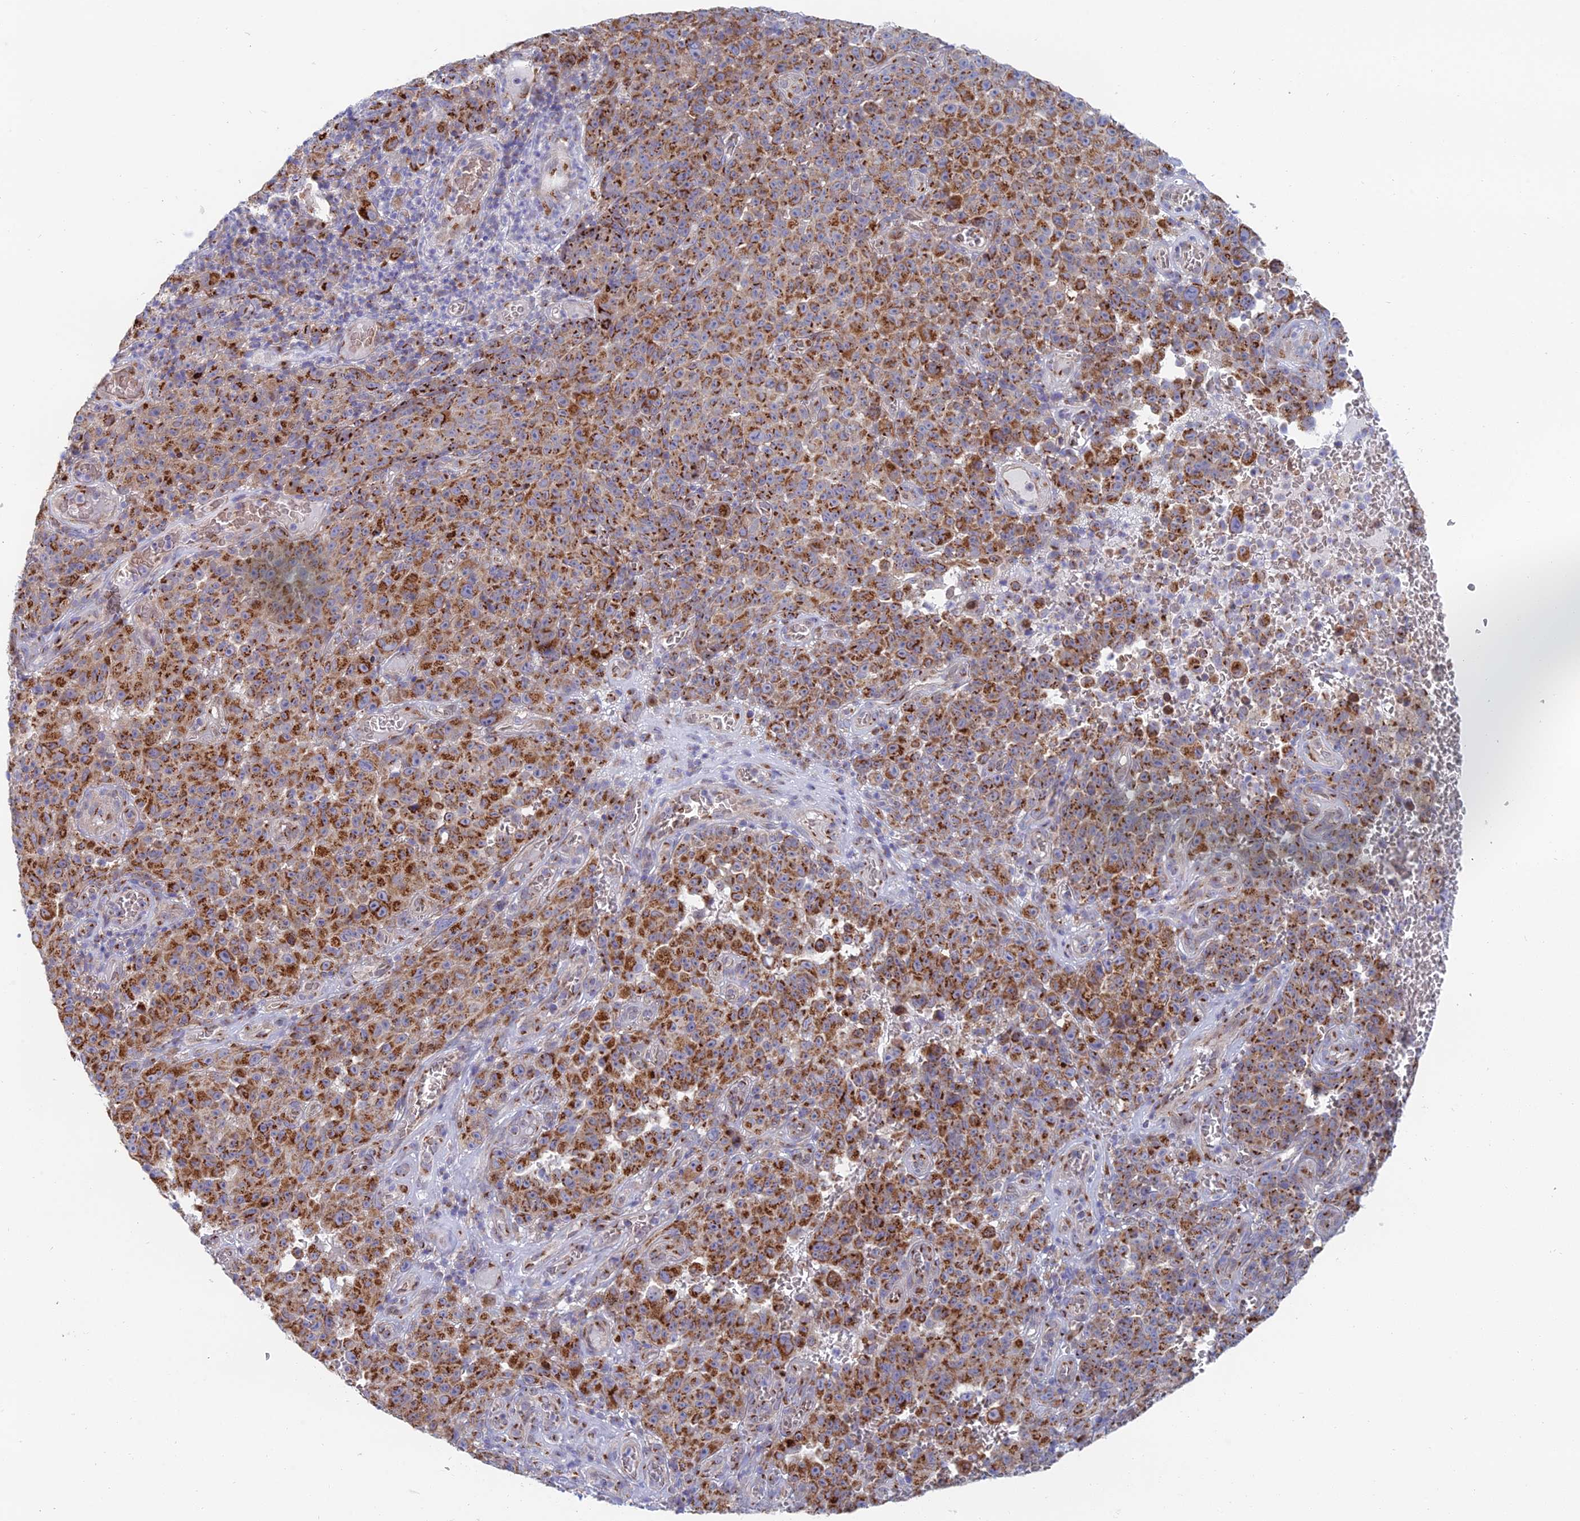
{"staining": {"intensity": "moderate", "quantity": ">75%", "location": "cytoplasmic/membranous"}, "tissue": "melanoma", "cell_type": "Tumor cells", "image_type": "cancer", "snomed": [{"axis": "morphology", "description": "Malignant melanoma, NOS"}, {"axis": "topography", "description": "Skin"}], "caption": "Malignant melanoma stained with a brown dye shows moderate cytoplasmic/membranous positive staining in approximately >75% of tumor cells.", "gene": "HS2ST1", "patient": {"sex": "female", "age": 82}}